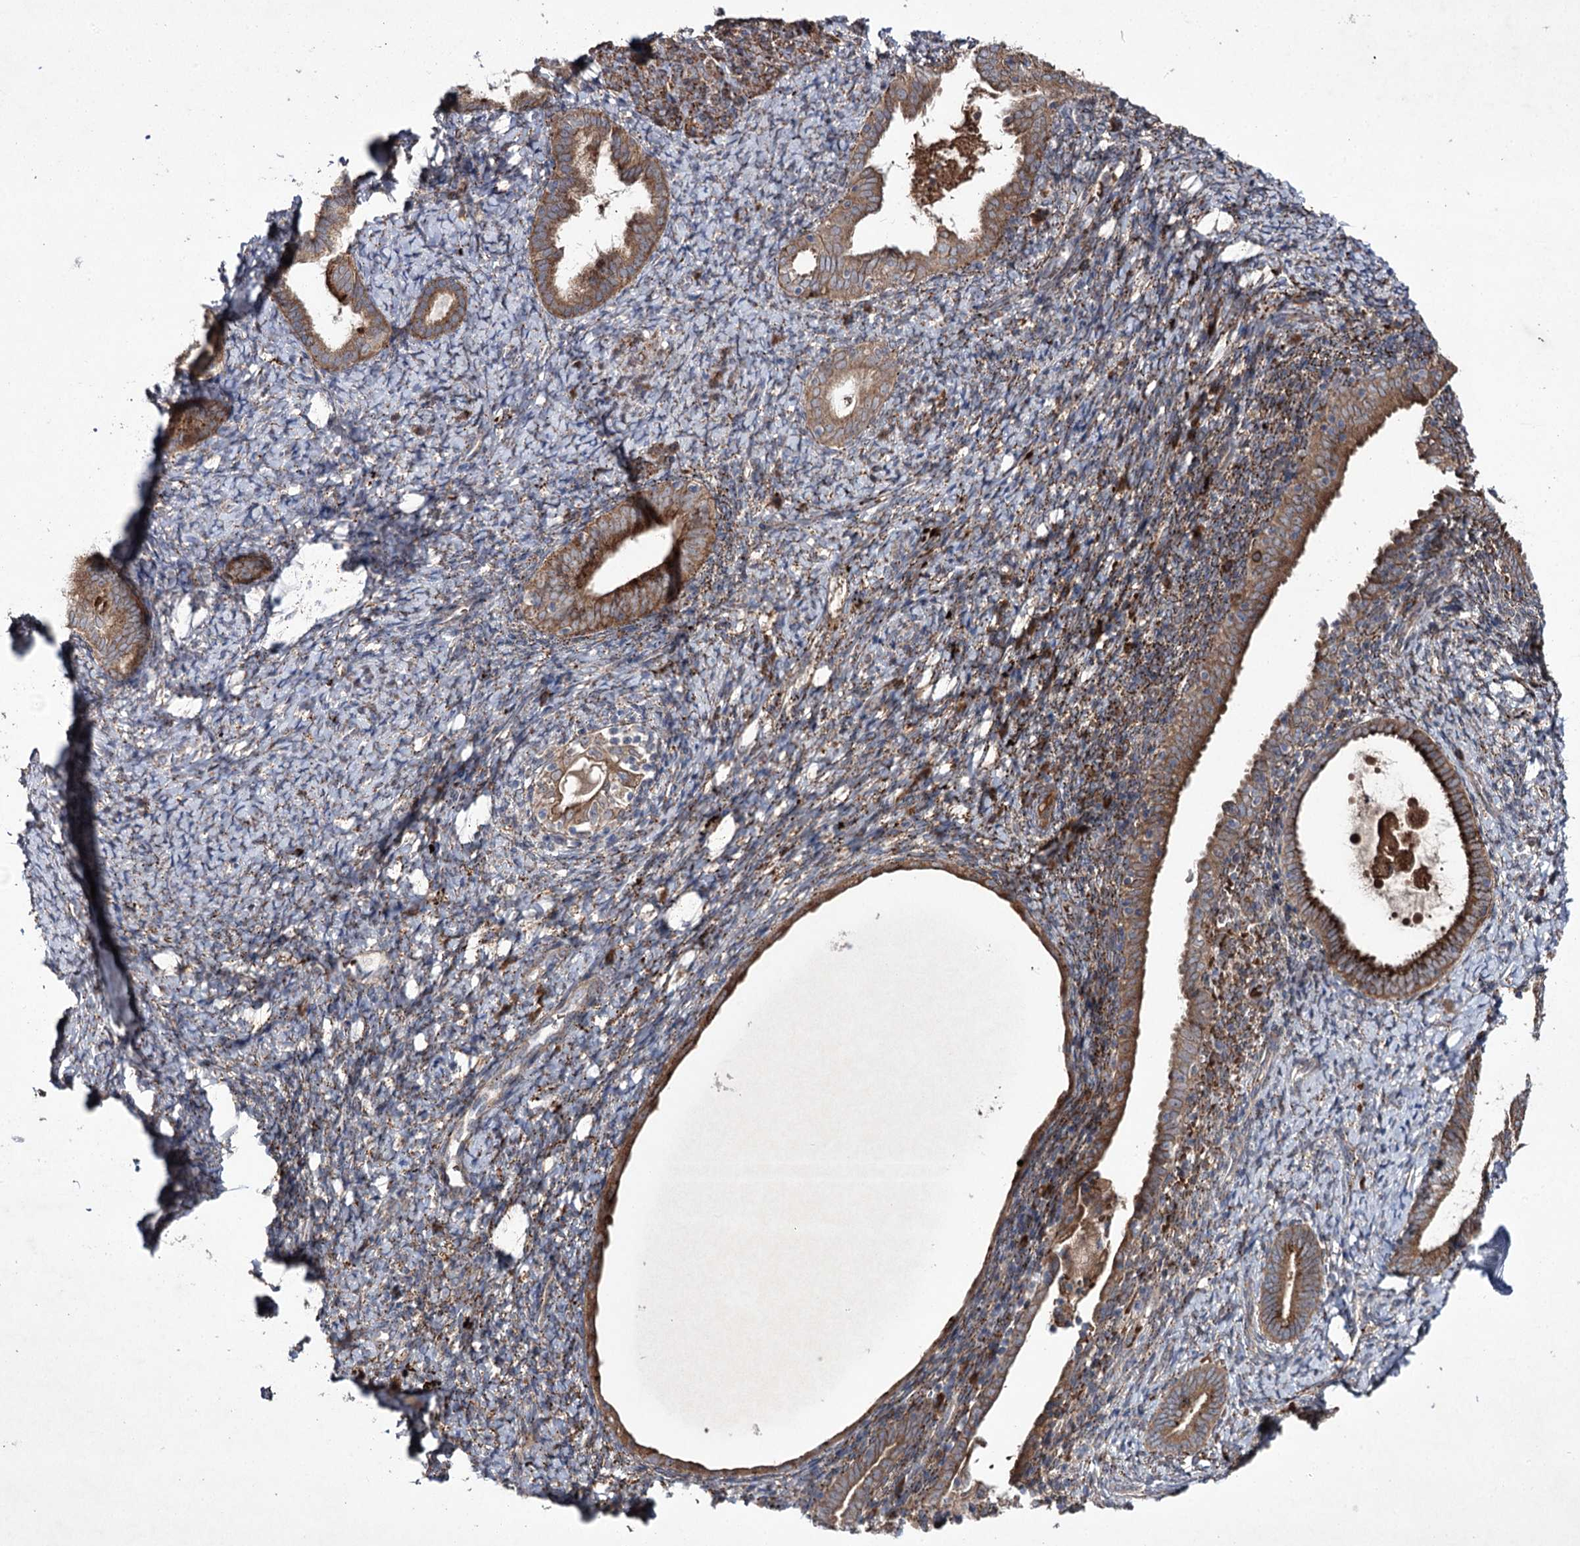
{"staining": {"intensity": "moderate", "quantity": "25%-75%", "location": "cytoplasmic/membranous"}, "tissue": "endometrium", "cell_type": "Cells in endometrial stroma", "image_type": "normal", "snomed": [{"axis": "morphology", "description": "Normal tissue, NOS"}, {"axis": "topography", "description": "Endometrium"}], "caption": "Immunohistochemistry (IHC) of benign human endometrium displays medium levels of moderate cytoplasmic/membranous expression in approximately 25%-75% of cells in endometrial stroma. (brown staining indicates protein expression, while blue staining denotes nuclei).", "gene": "ALG9", "patient": {"sex": "female", "age": 72}}